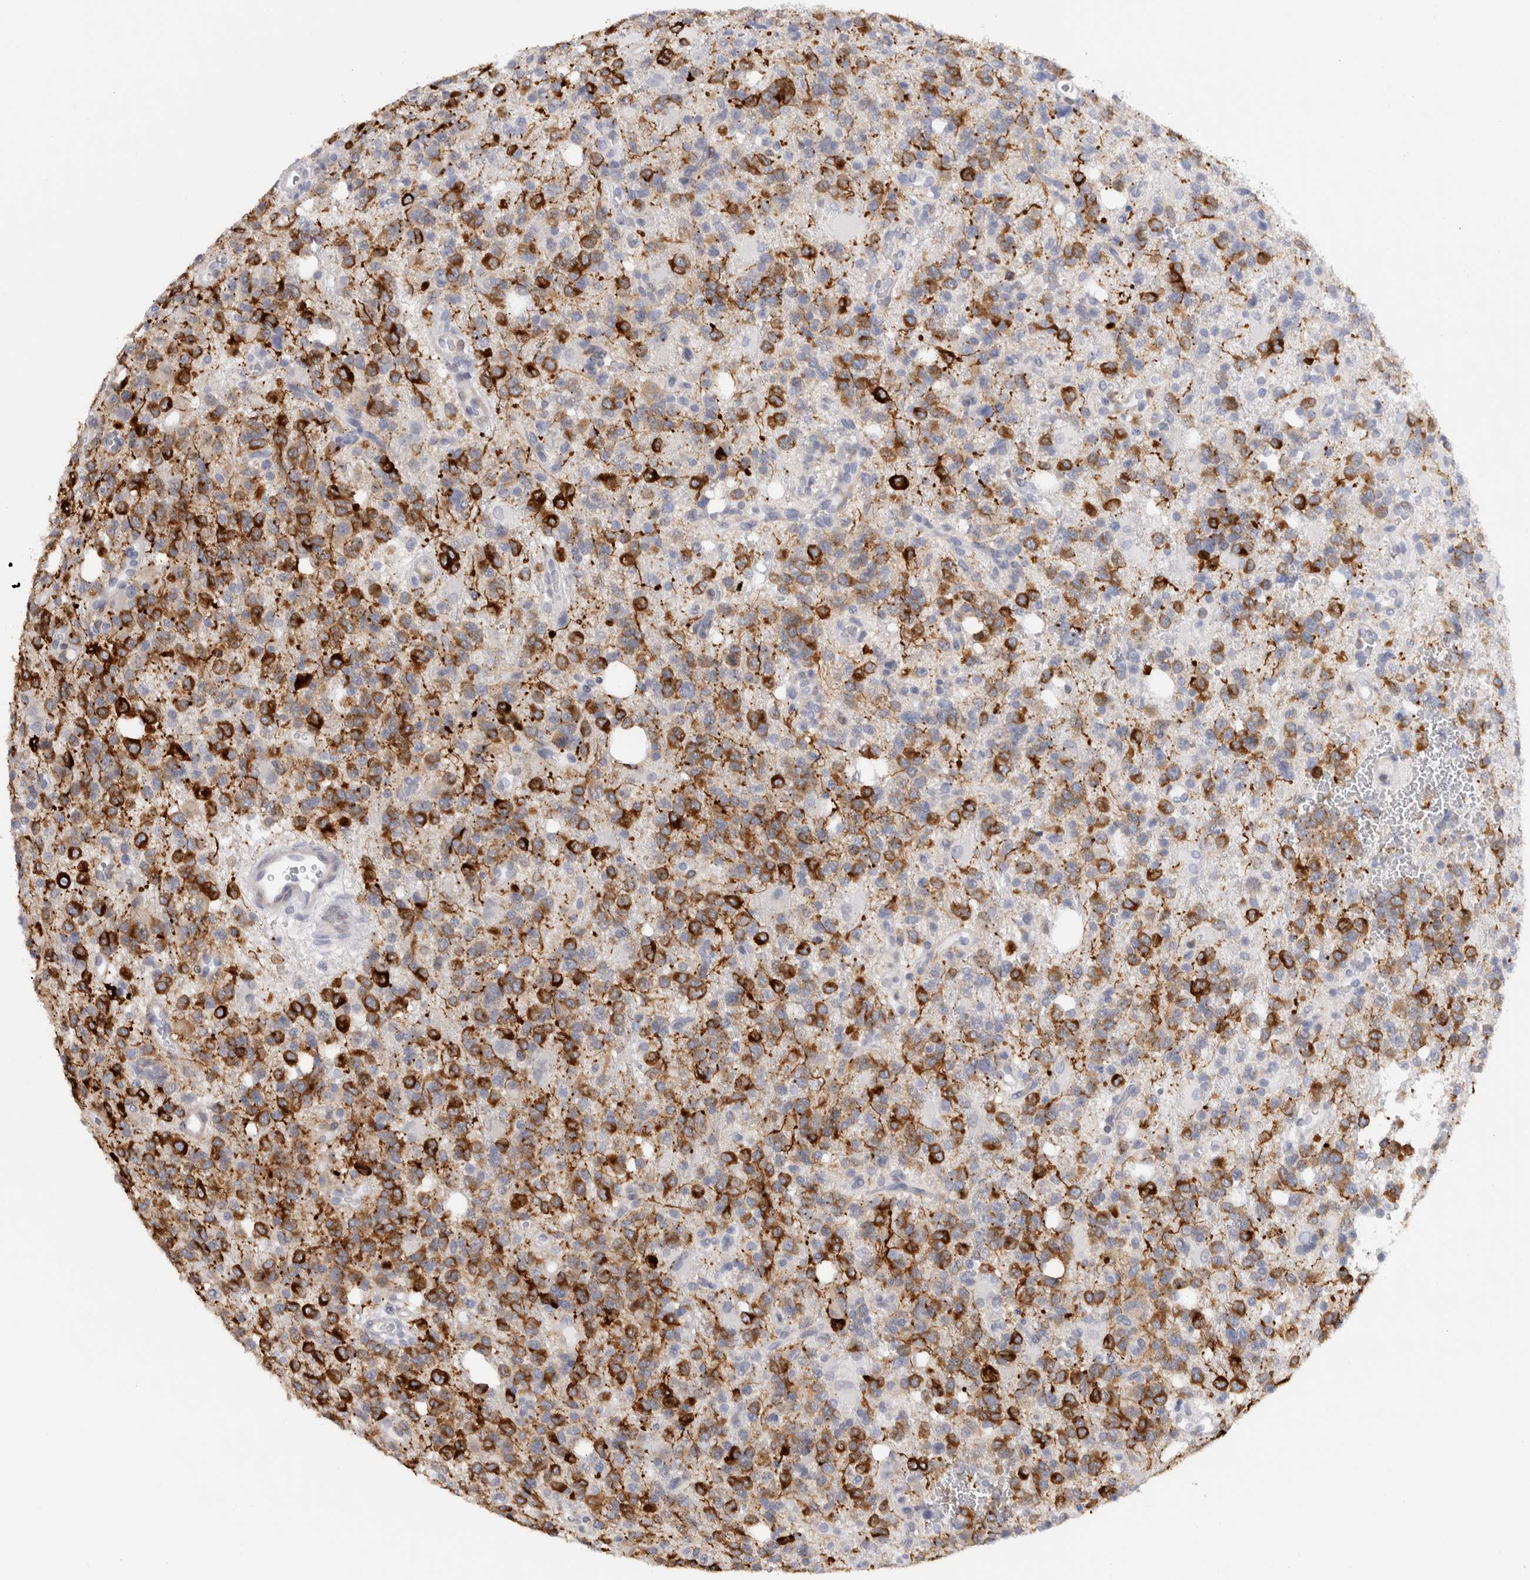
{"staining": {"intensity": "strong", "quantity": "25%-75%", "location": "cytoplasmic/membranous"}, "tissue": "glioma", "cell_type": "Tumor cells", "image_type": "cancer", "snomed": [{"axis": "morphology", "description": "Glioma, malignant, High grade"}, {"axis": "topography", "description": "Brain"}], "caption": "This is a micrograph of immunohistochemistry (IHC) staining of glioma, which shows strong staining in the cytoplasmic/membranous of tumor cells.", "gene": "C9orf50", "patient": {"sex": "female", "age": 62}}